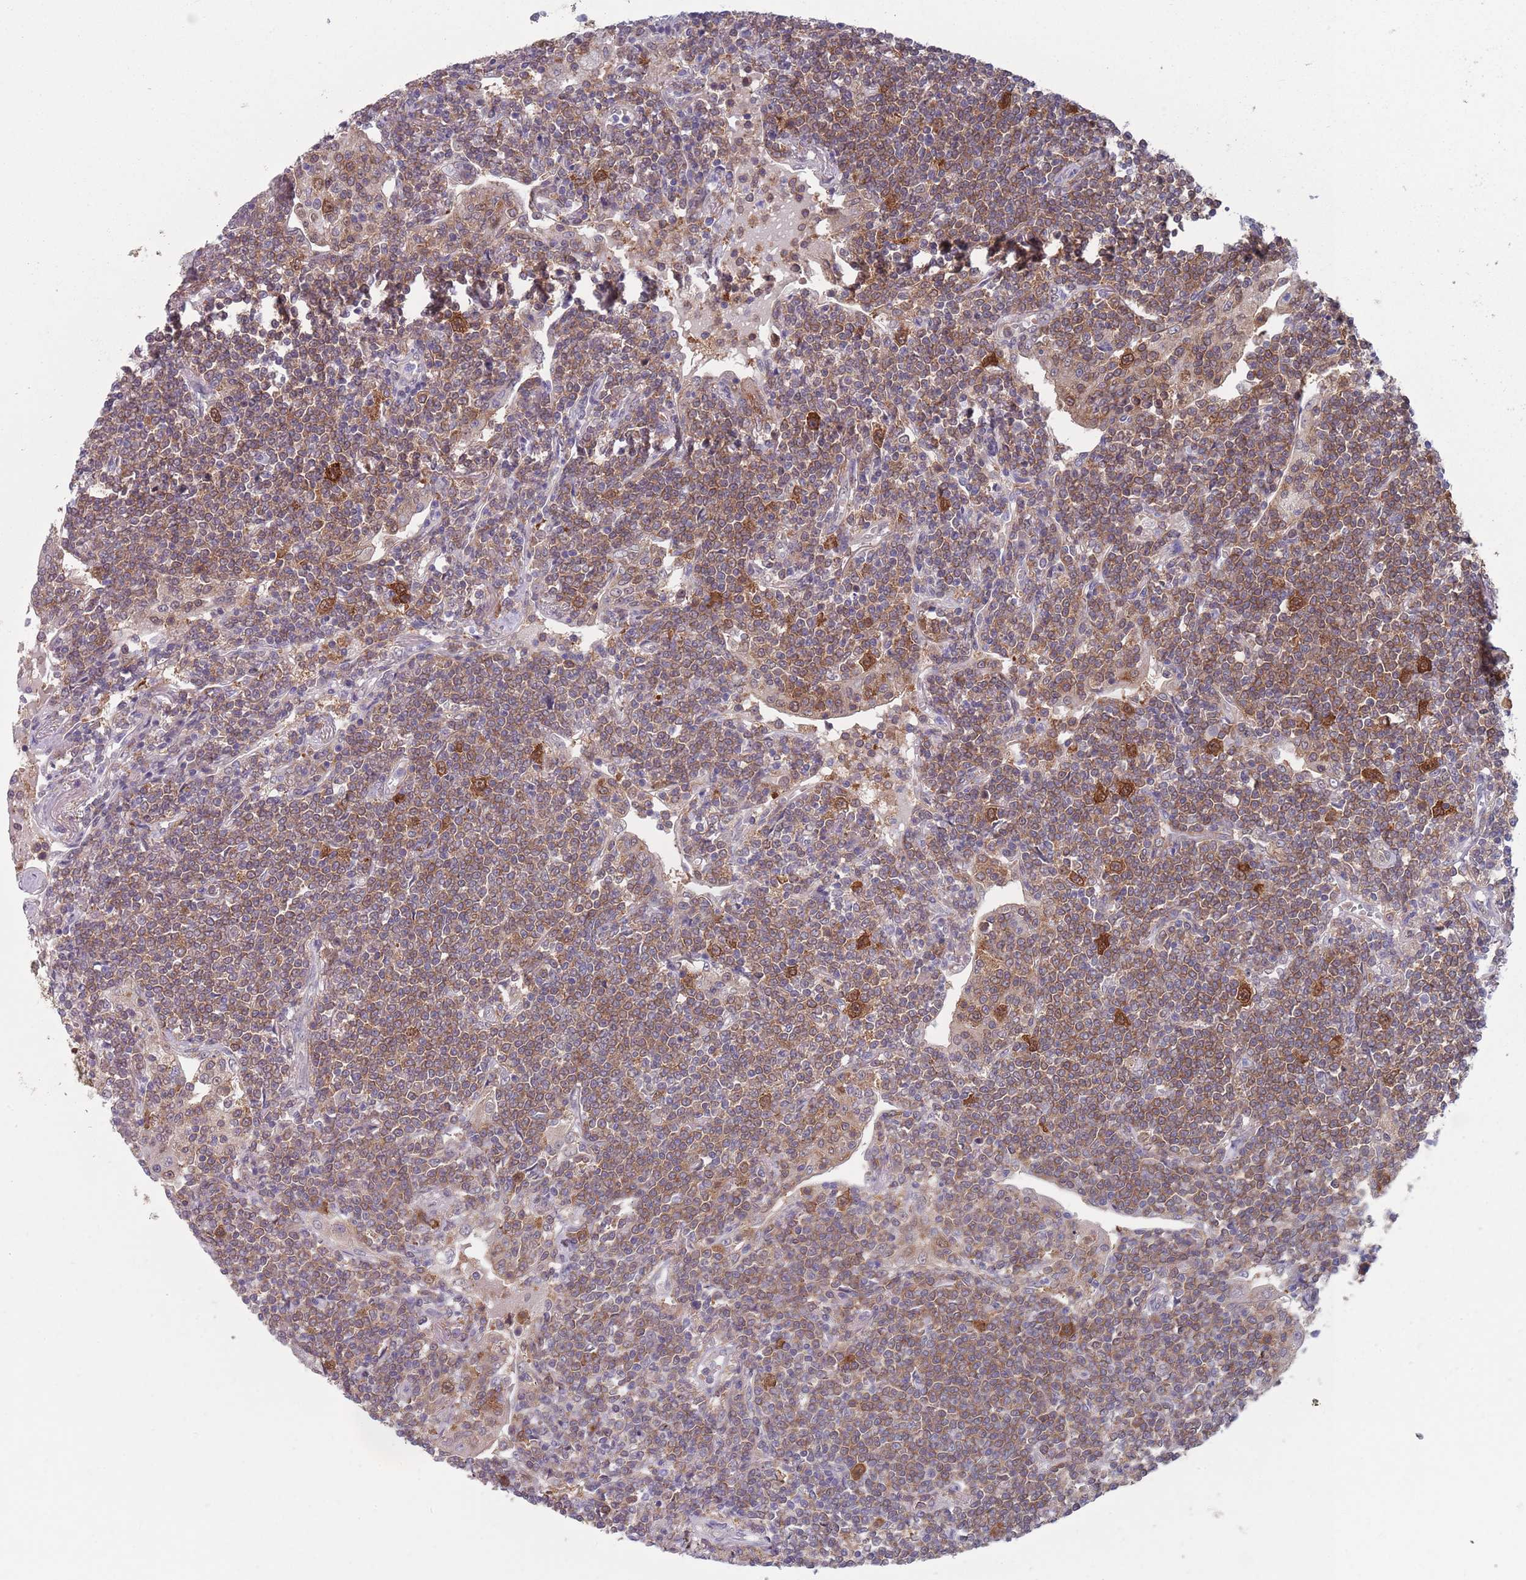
{"staining": {"intensity": "moderate", "quantity": ">75%", "location": "cytoplasmic/membranous"}, "tissue": "lymphoma", "cell_type": "Tumor cells", "image_type": "cancer", "snomed": [{"axis": "morphology", "description": "Malignant lymphoma, non-Hodgkin's type, Low grade"}, {"axis": "topography", "description": "Lung"}], "caption": "Tumor cells reveal medium levels of moderate cytoplasmic/membranous positivity in approximately >75% of cells in lymphoma. (Stains: DAB (3,3'-diaminobenzidine) in brown, nuclei in blue, Microscopy: brightfield microscopy at high magnification).", "gene": "CLNS1A", "patient": {"sex": "female", "age": 71}}